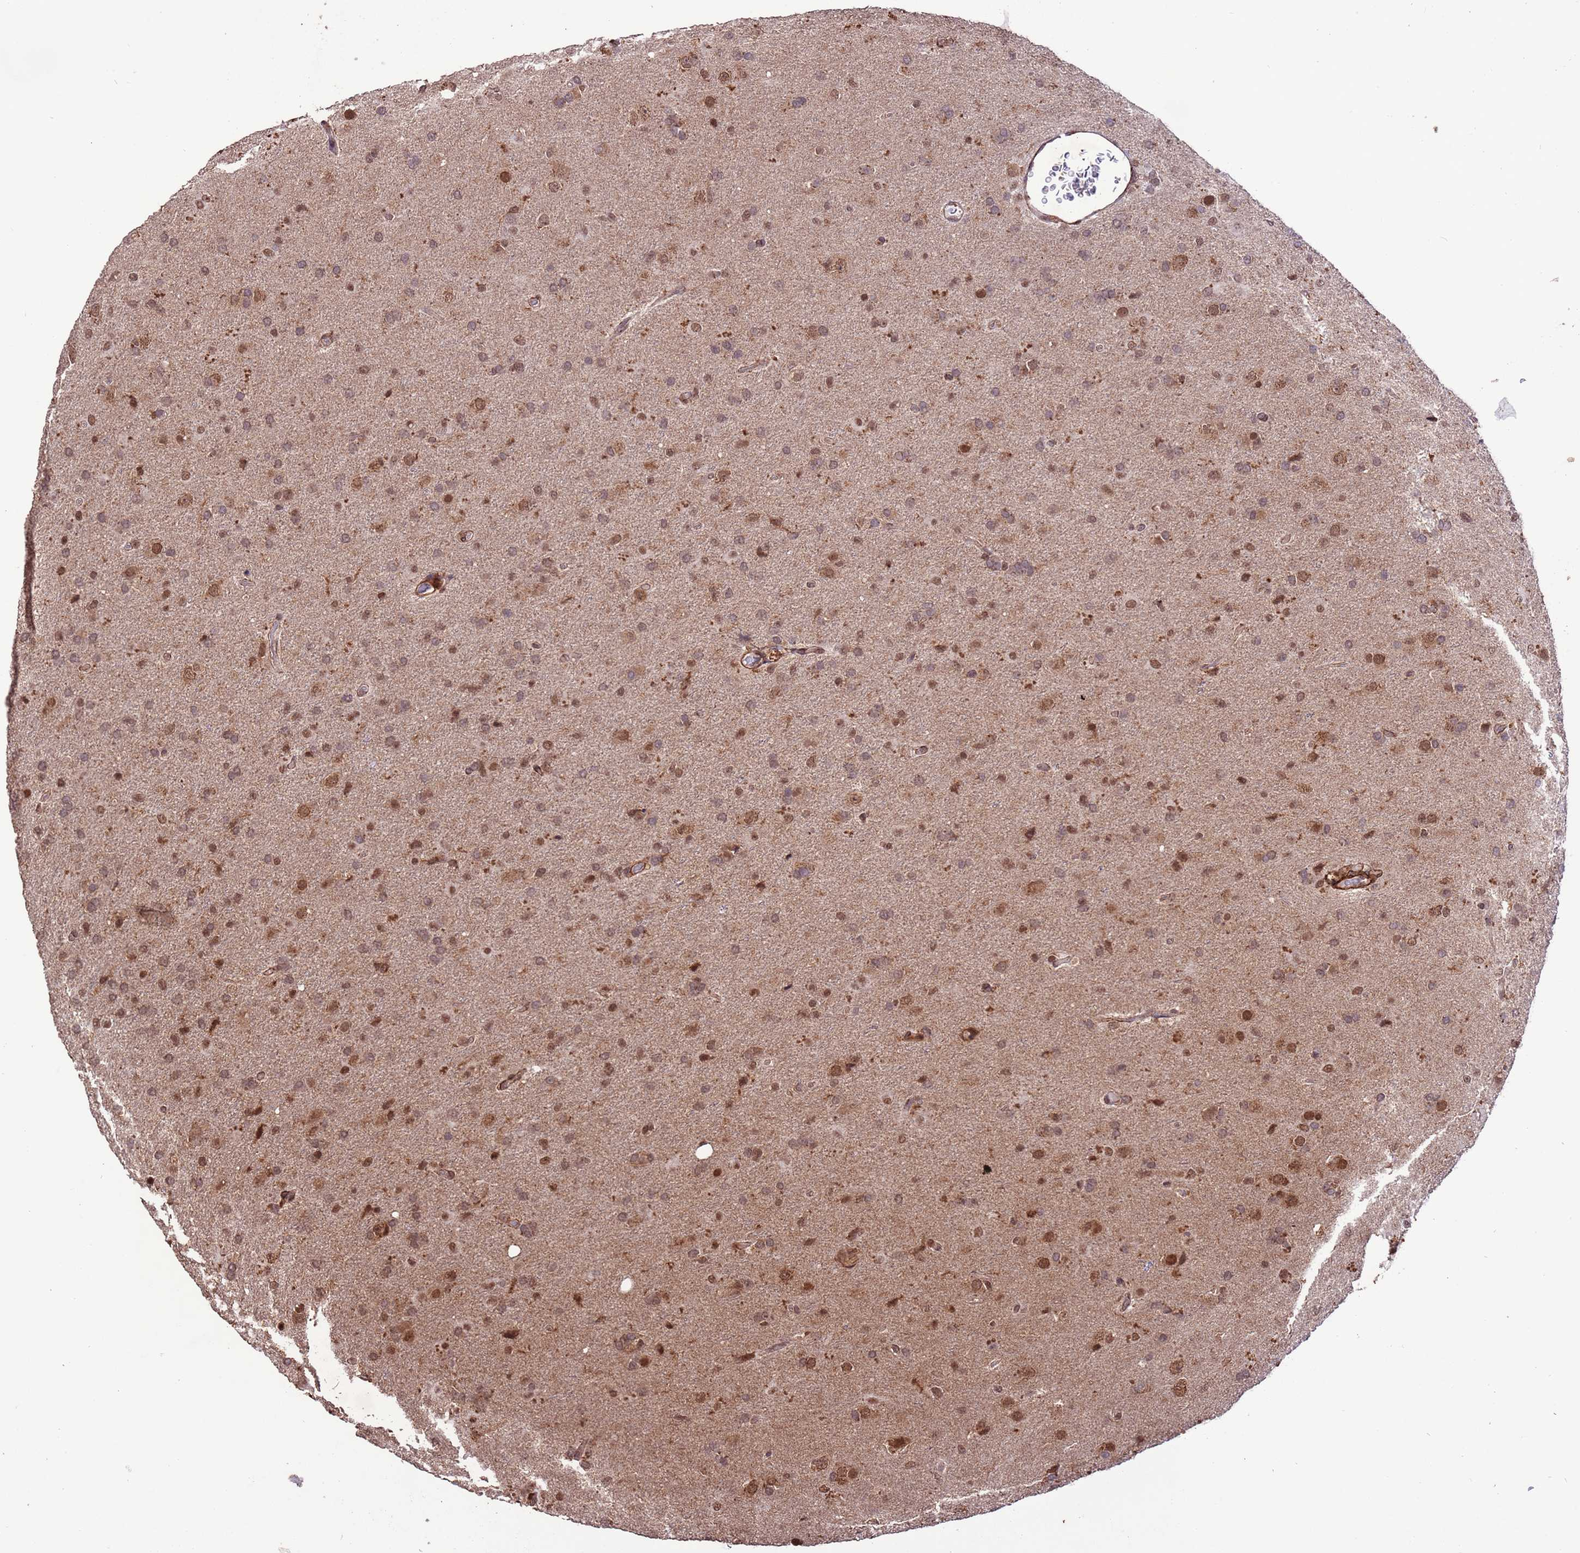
{"staining": {"intensity": "moderate", "quantity": ">75%", "location": "nuclear"}, "tissue": "glioma", "cell_type": "Tumor cells", "image_type": "cancer", "snomed": [{"axis": "morphology", "description": "Glioma, malignant, Low grade"}, {"axis": "topography", "description": "Brain"}], "caption": "Immunohistochemical staining of malignant glioma (low-grade) exhibits medium levels of moderate nuclear staining in about >75% of tumor cells.", "gene": "VSTM4", "patient": {"sex": "male", "age": 65}}